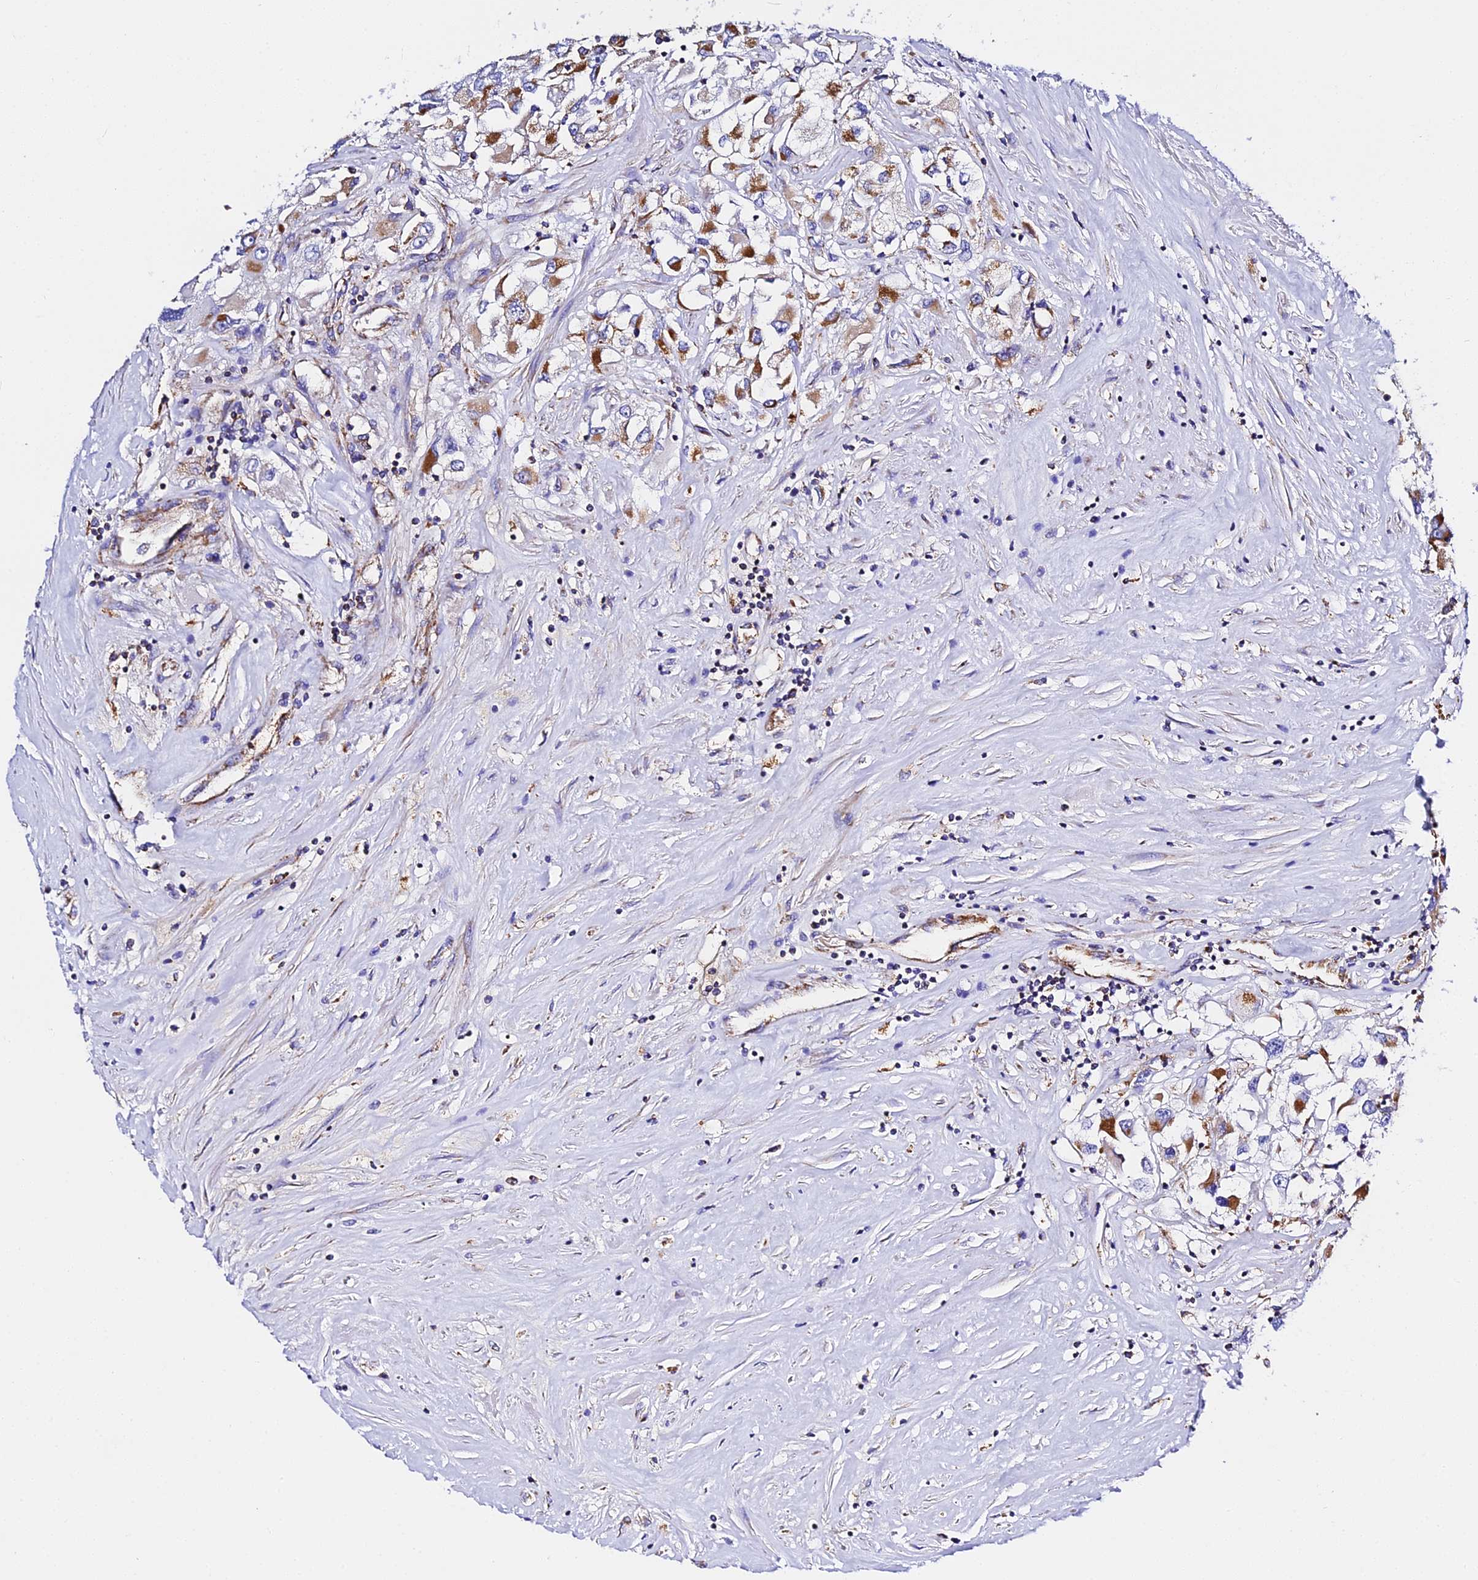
{"staining": {"intensity": "moderate", "quantity": "25%-75%", "location": "cytoplasmic/membranous"}, "tissue": "renal cancer", "cell_type": "Tumor cells", "image_type": "cancer", "snomed": [{"axis": "morphology", "description": "Adenocarcinoma, NOS"}, {"axis": "topography", "description": "Kidney"}], "caption": "The image displays staining of renal cancer, revealing moderate cytoplasmic/membranous protein positivity (brown color) within tumor cells.", "gene": "ZNF573", "patient": {"sex": "female", "age": 52}}